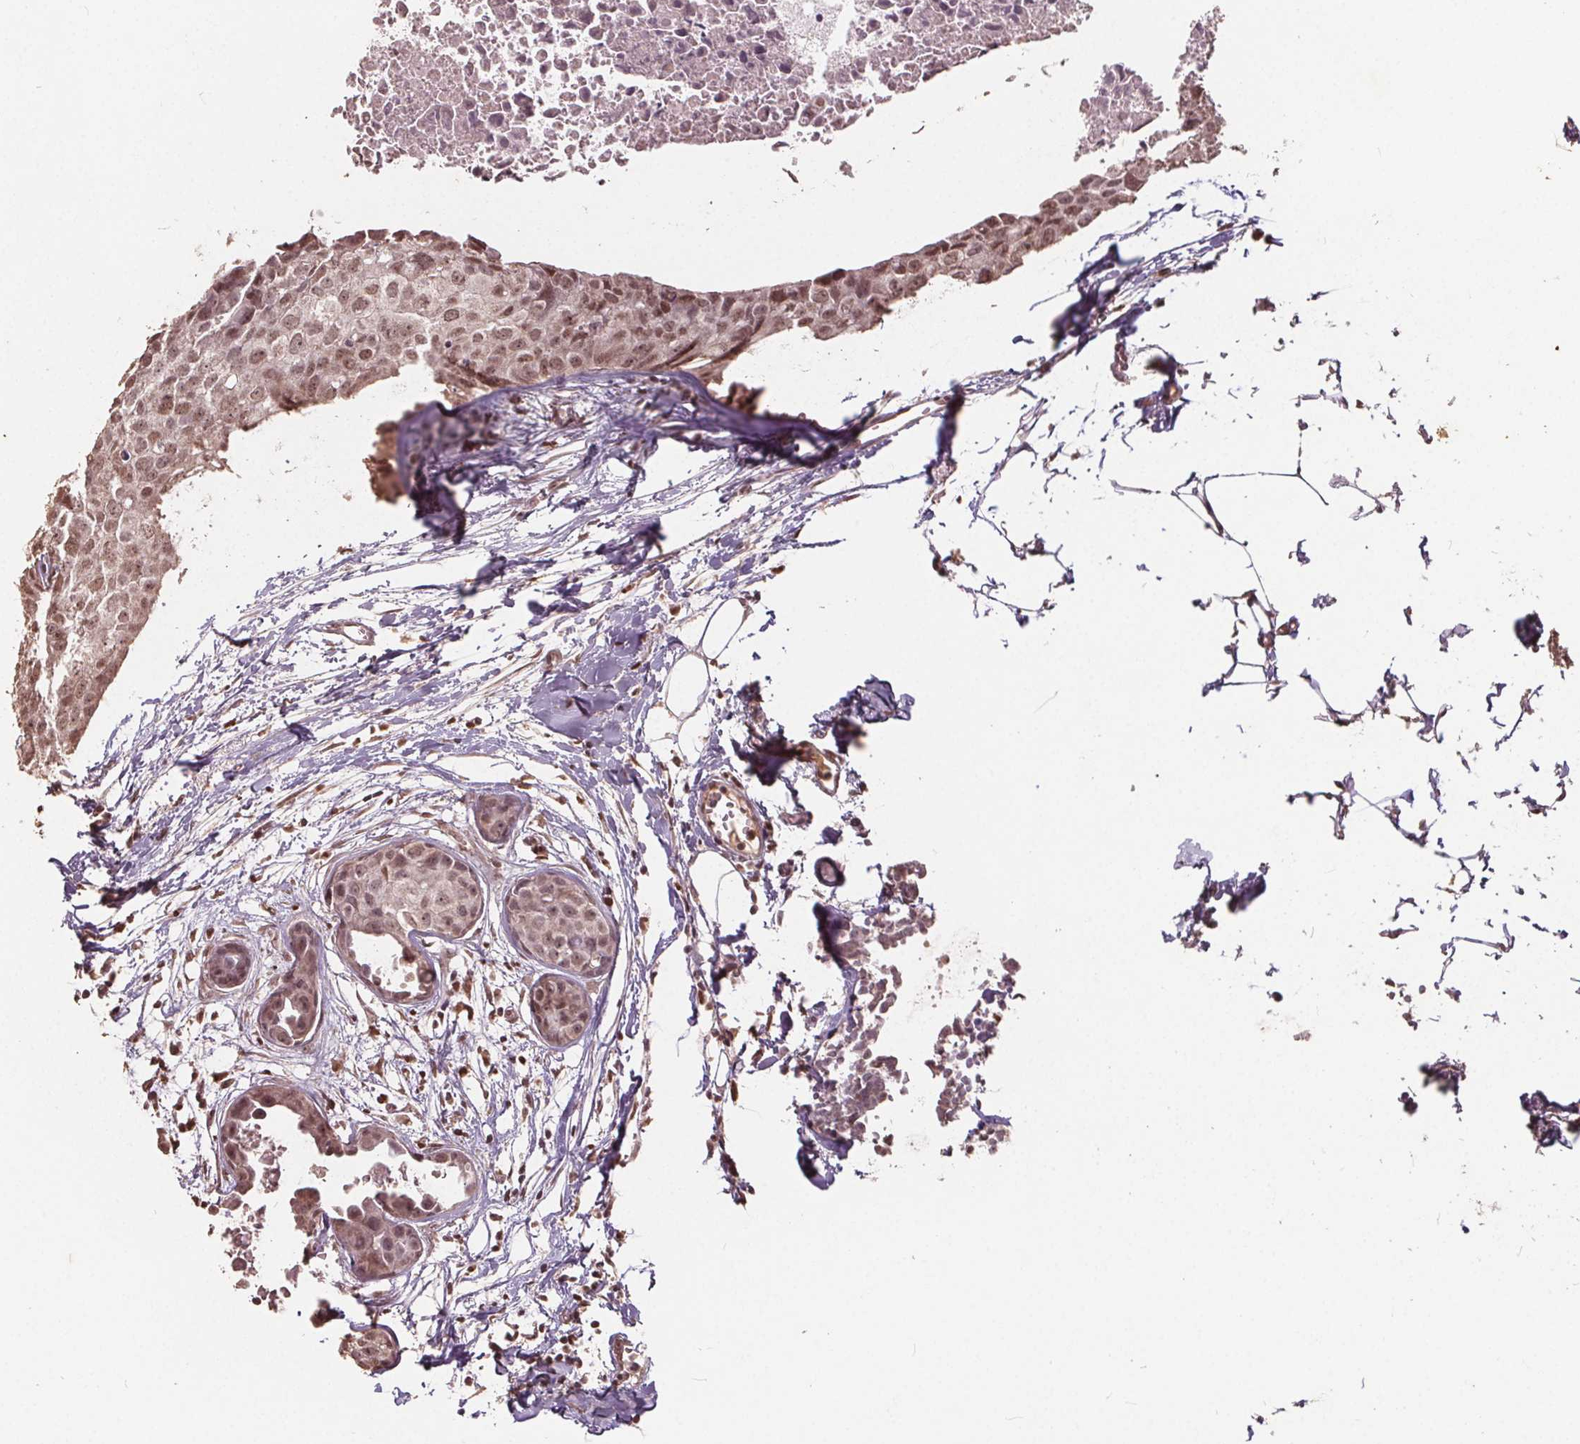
{"staining": {"intensity": "weak", "quantity": ">75%", "location": "nuclear"}, "tissue": "breast cancer", "cell_type": "Tumor cells", "image_type": "cancer", "snomed": [{"axis": "morphology", "description": "Duct carcinoma"}, {"axis": "topography", "description": "Breast"}], "caption": "Weak nuclear positivity for a protein is seen in approximately >75% of tumor cells of breast intraductal carcinoma using immunohistochemistry.", "gene": "DNMT3B", "patient": {"sex": "female", "age": 38}}